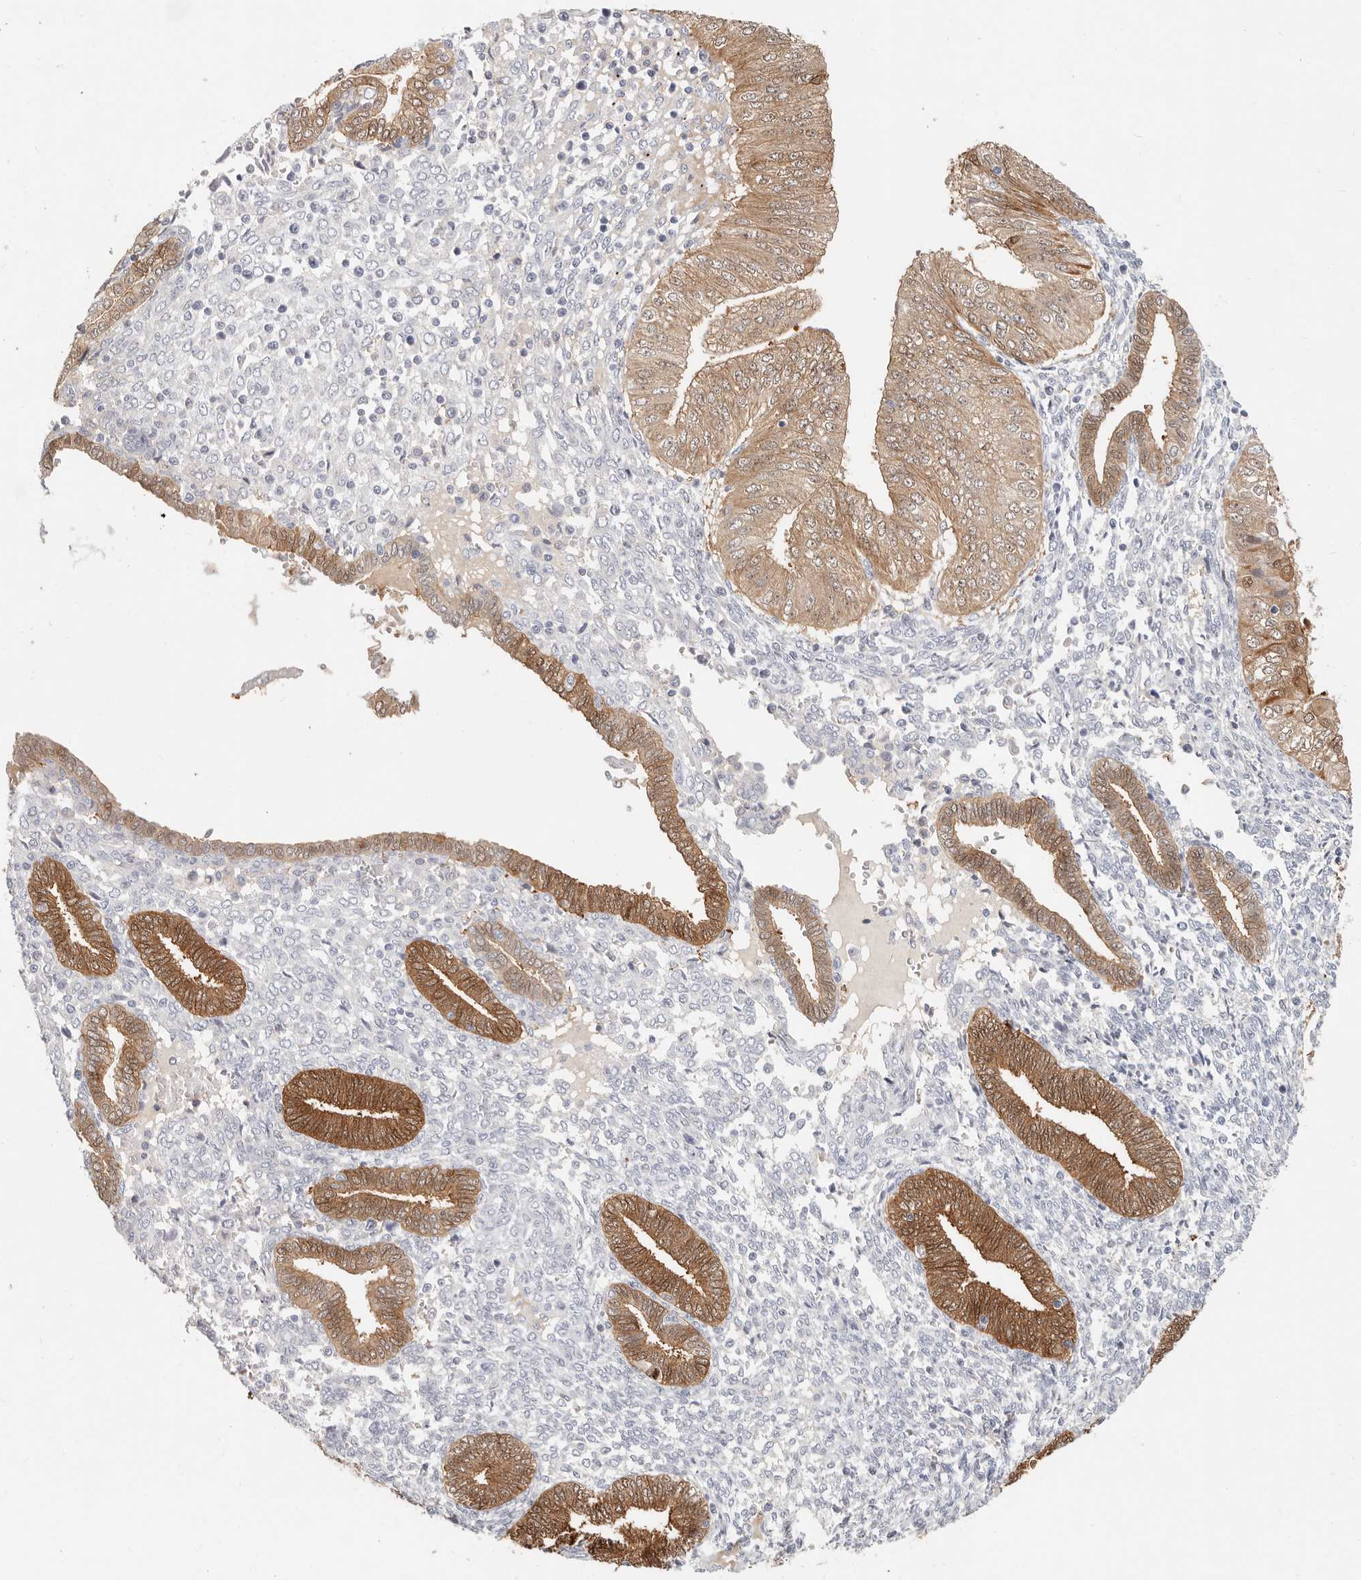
{"staining": {"intensity": "moderate", "quantity": ">75%", "location": "cytoplasmic/membranous"}, "tissue": "endometrial cancer", "cell_type": "Tumor cells", "image_type": "cancer", "snomed": [{"axis": "morphology", "description": "Normal tissue, NOS"}, {"axis": "morphology", "description": "Adenocarcinoma, NOS"}, {"axis": "topography", "description": "Endometrium"}], "caption": "Tumor cells exhibit medium levels of moderate cytoplasmic/membranous positivity in approximately >75% of cells in human endometrial cancer.", "gene": "ZRANB1", "patient": {"sex": "female", "age": 53}}